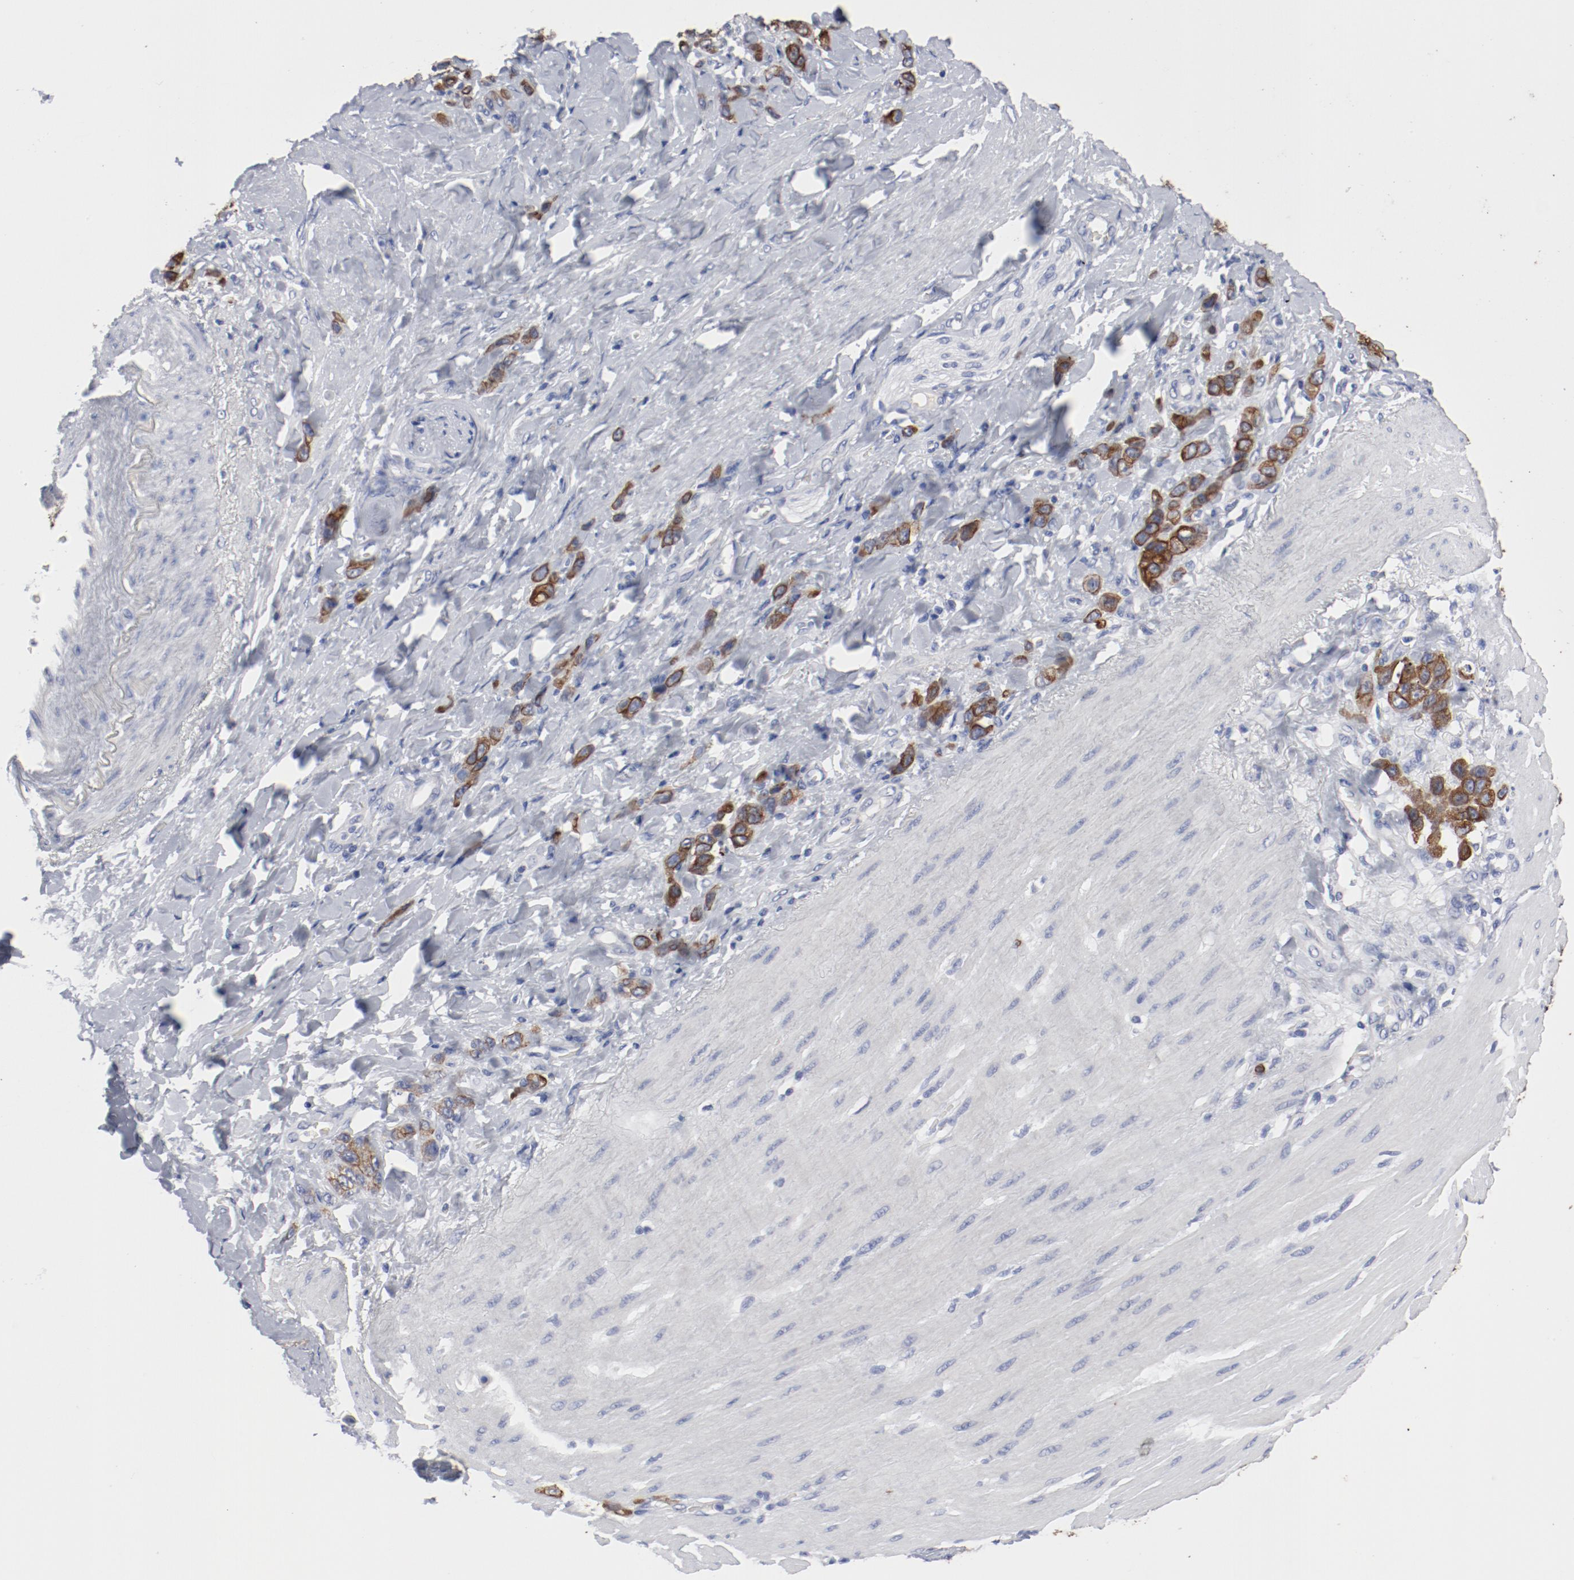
{"staining": {"intensity": "moderate", "quantity": ">75%", "location": "cytoplasmic/membranous"}, "tissue": "stomach cancer", "cell_type": "Tumor cells", "image_type": "cancer", "snomed": [{"axis": "morphology", "description": "Normal tissue, NOS"}, {"axis": "morphology", "description": "Adenocarcinoma, NOS"}, {"axis": "topography", "description": "Stomach"}], "caption": "A micrograph of adenocarcinoma (stomach) stained for a protein exhibits moderate cytoplasmic/membranous brown staining in tumor cells. (brown staining indicates protein expression, while blue staining denotes nuclei).", "gene": "TSPAN6", "patient": {"sex": "male", "age": 82}}